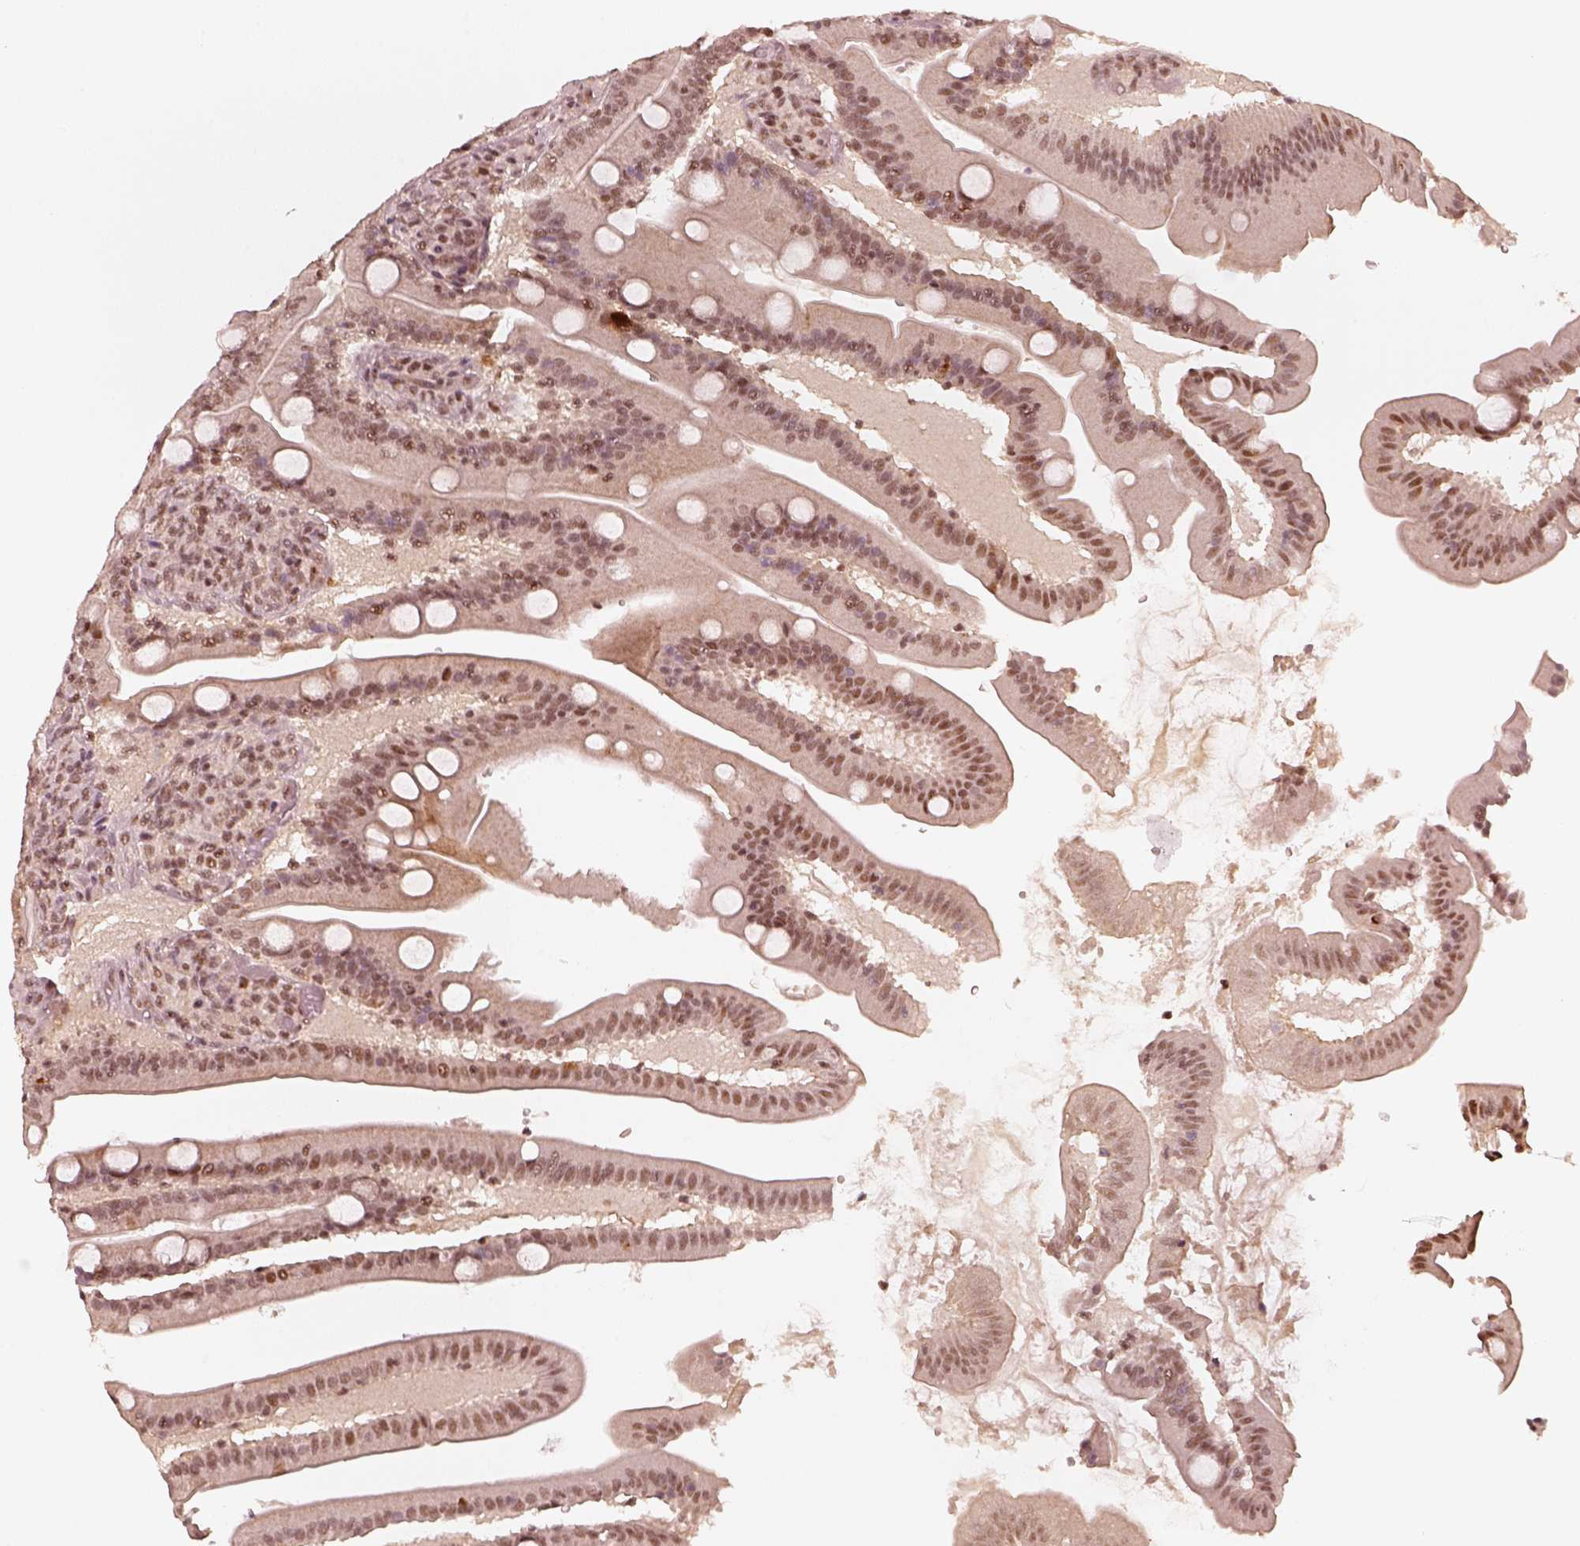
{"staining": {"intensity": "moderate", "quantity": ">75%", "location": "nuclear"}, "tissue": "small intestine", "cell_type": "Glandular cells", "image_type": "normal", "snomed": [{"axis": "morphology", "description": "Normal tissue, NOS"}, {"axis": "topography", "description": "Small intestine"}], "caption": "Immunohistochemistry (DAB (3,3'-diaminobenzidine)) staining of normal human small intestine exhibits moderate nuclear protein positivity in about >75% of glandular cells. (DAB (3,3'-diaminobenzidine) = brown stain, brightfield microscopy at high magnification).", "gene": "GMEB2", "patient": {"sex": "male", "age": 37}}